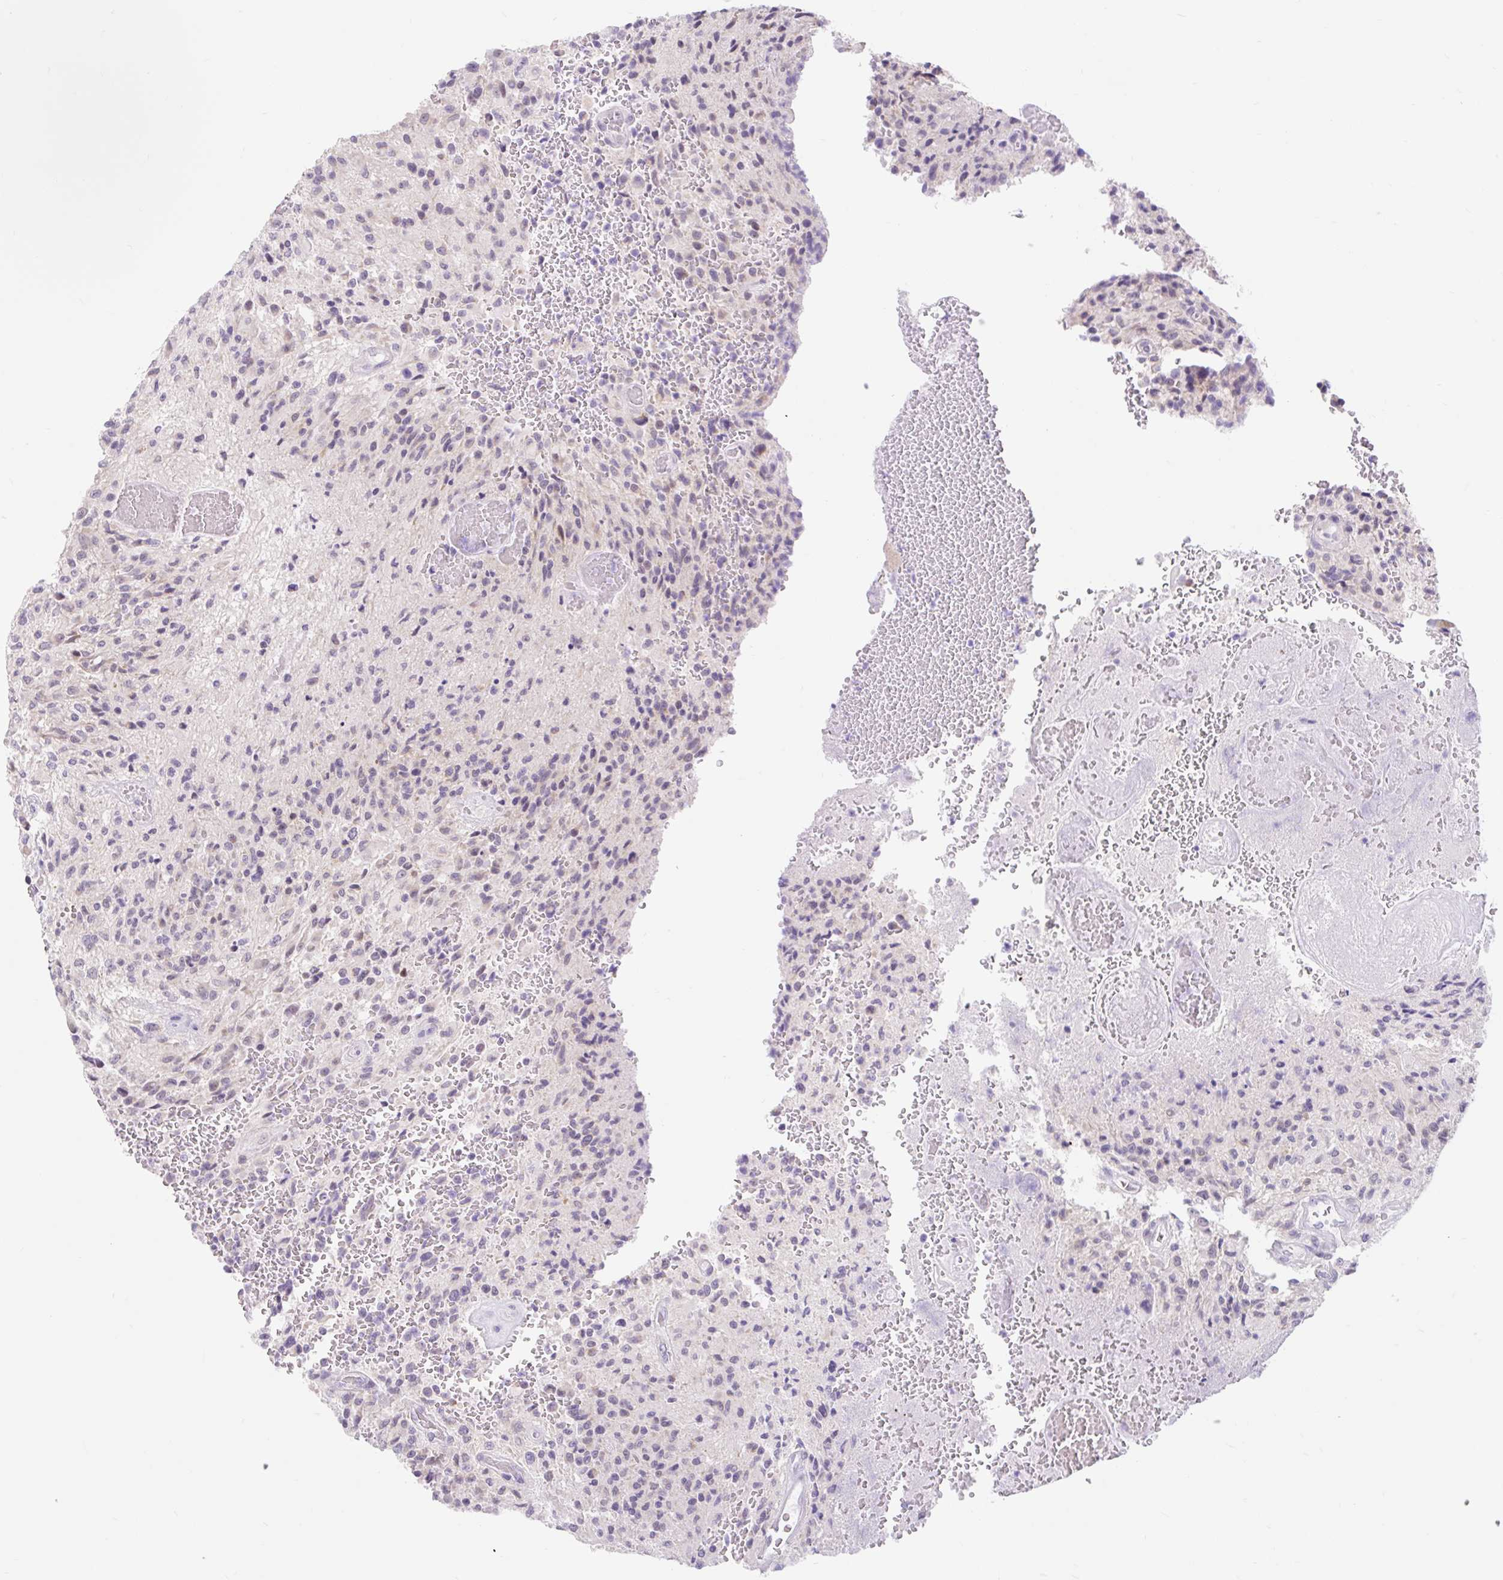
{"staining": {"intensity": "negative", "quantity": "none", "location": "none"}, "tissue": "glioma", "cell_type": "Tumor cells", "image_type": "cancer", "snomed": [{"axis": "morphology", "description": "Normal tissue, NOS"}, {"axis": "morphology", "description": "Glioma, malignant, High grade"}, {"axis": "topography", "description": "Cerebral cortex"}], "caption": "Tumor cells show no significant positivity in malignant glioma (high-grade).", "gene": "ITPK1", "patient": {"sex": "male", "age": 56}}